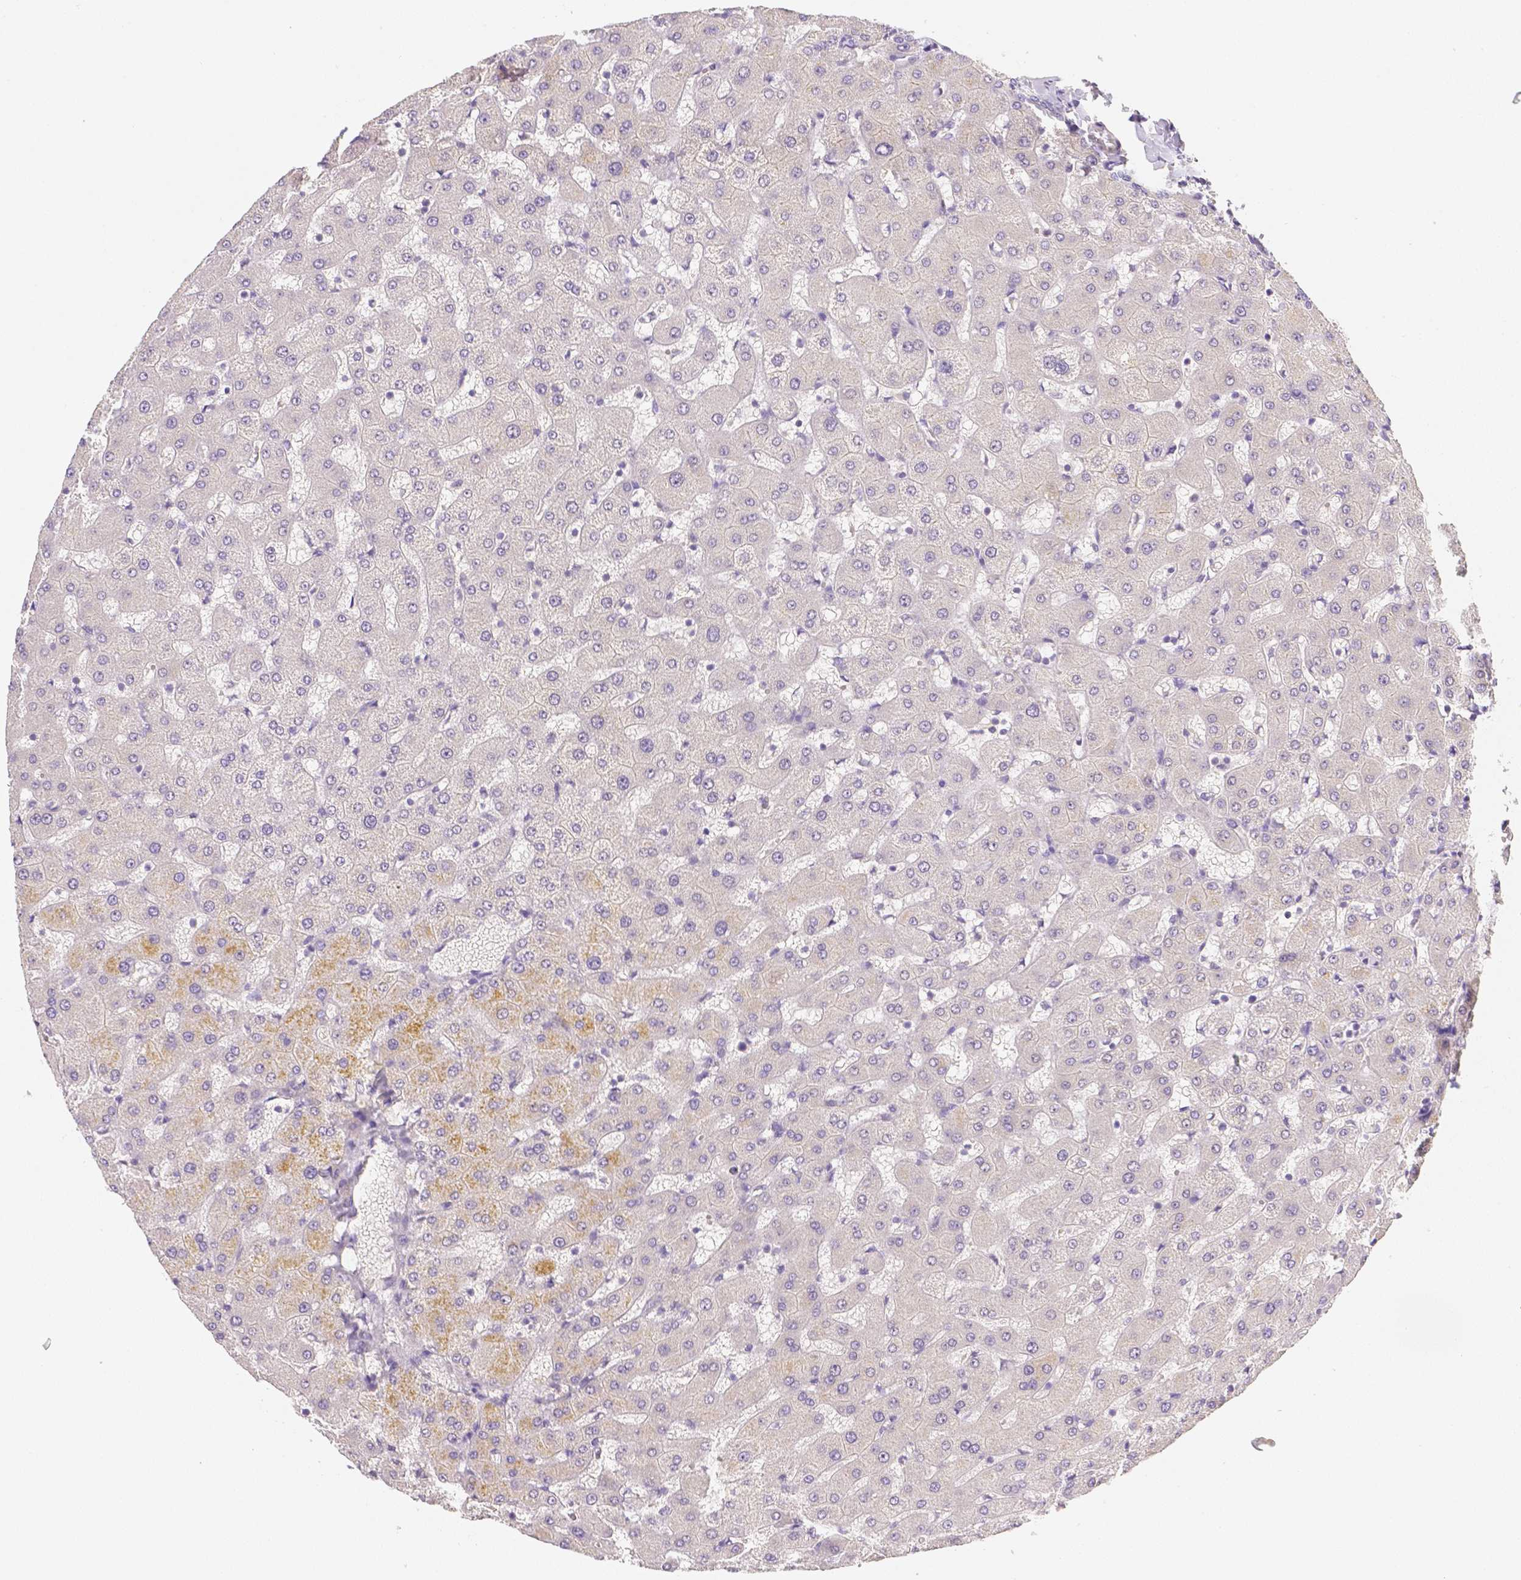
{"staining": {"intensity": "negative", "quantity": "none", "location": "none"}, "tissue": "liver", "cell_type": "Cholangiocytes", "image_type": "normal", "snomed": [{"axis": "morphology", "description": "Normal tissue, NOS"}, {"axis": "topography", "description": "Liver"}], "caption": "Cholangiocytes are negative for brown protein staining in benign liver.", "gene": "C10orf67", "patient": {"sex": "female", "age": 63}}